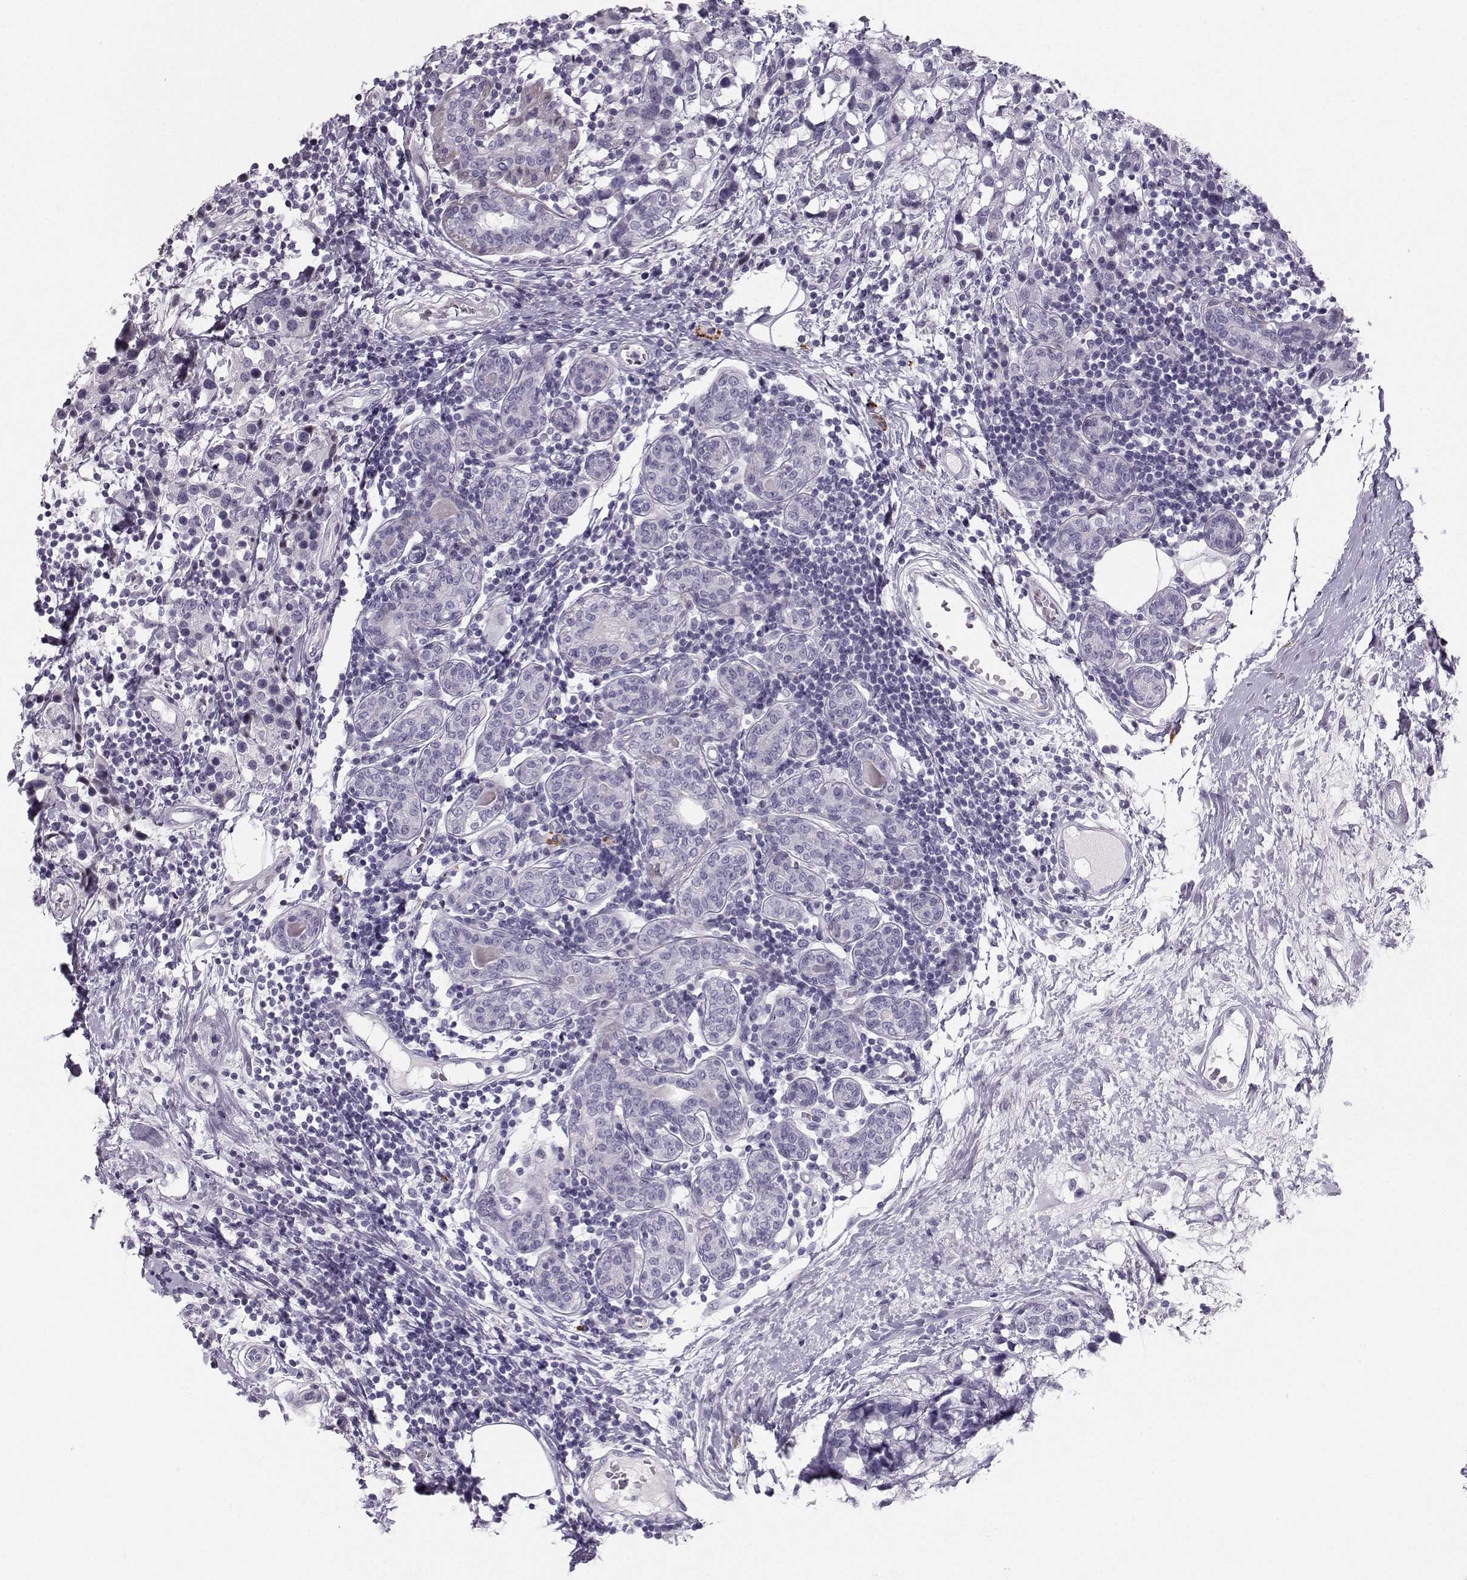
{"staining": {"intensity": "negative", "quantity": "none", "location": "none"}, "tissue": "breast cancer", "cell_type": "Tumor cells", "image_type": "cancer", "snomed": [{"axis": "morphology", "description": "Lobular carcinoma"}, {"axis": "topography", "description": "Breast"}], "caption": "An immunohistochemistry (IHC) image of lobular carcinoma (breast) is shown. There is no staining in tumor cells of lobular carcinoma (breast). (DAB IHC visualized using brightfield microscopy, high magnification).", "gene": "CASR", "patient": {"sex": "female", "age": 59}}